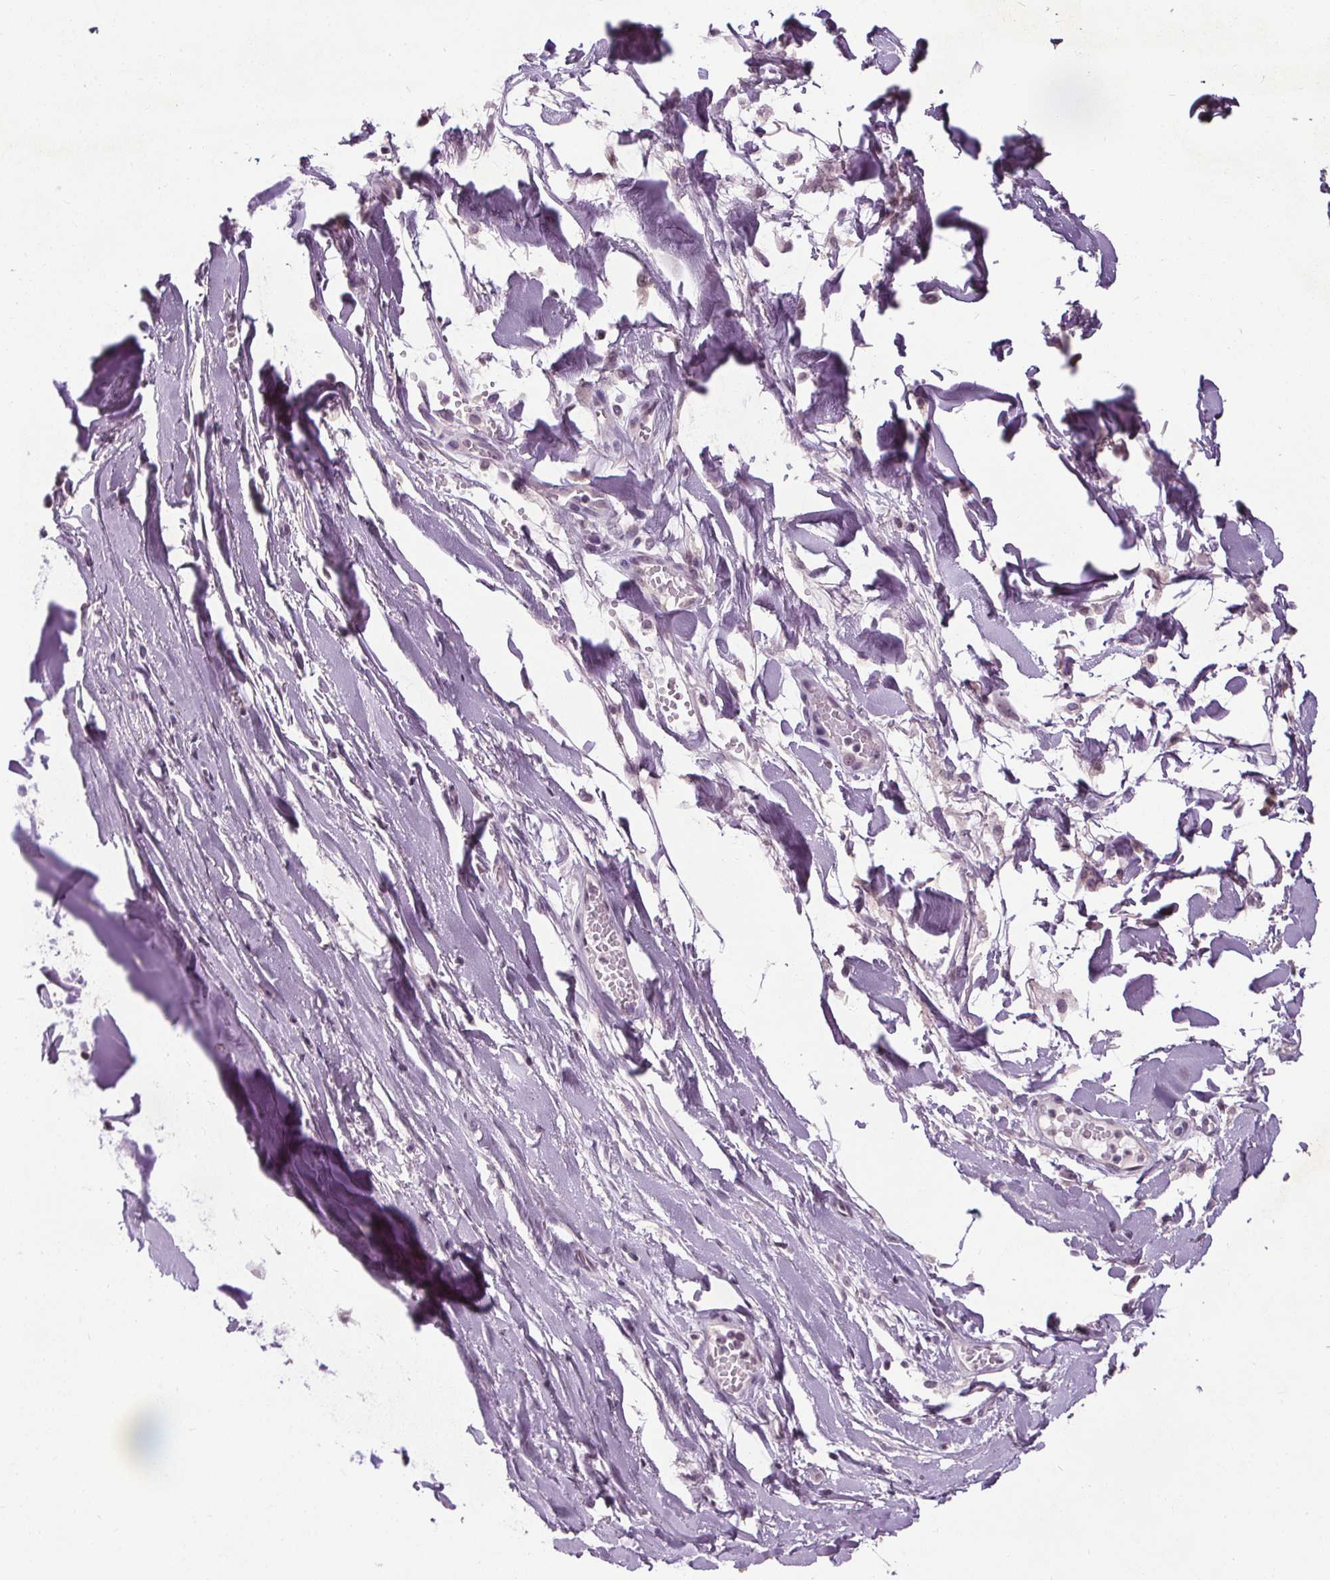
{"staining": {"intensity": "negative", "quantity": "none", "location": "none"}, "tissue": "adipose tissue", "cell_type": "Adipocytes", "image_type": "normal", "snomed": [{"axis": "morphology", "description": "Normal tissue, NOS"}, {"axis": "topography", "description": "Cartilage tissue"}, {"axis": "topography", "description": "Nasopharynx"}, {"axis": "topography", "description": "Thyroid gland"}], "caption": "Adipocytes show no significant protein positivity in benign adipose tissue. (DAB IHC with hematoxylin counter stain).", "gene": "SLC2A9", "patient": {"sex": "male", "age": 63}}